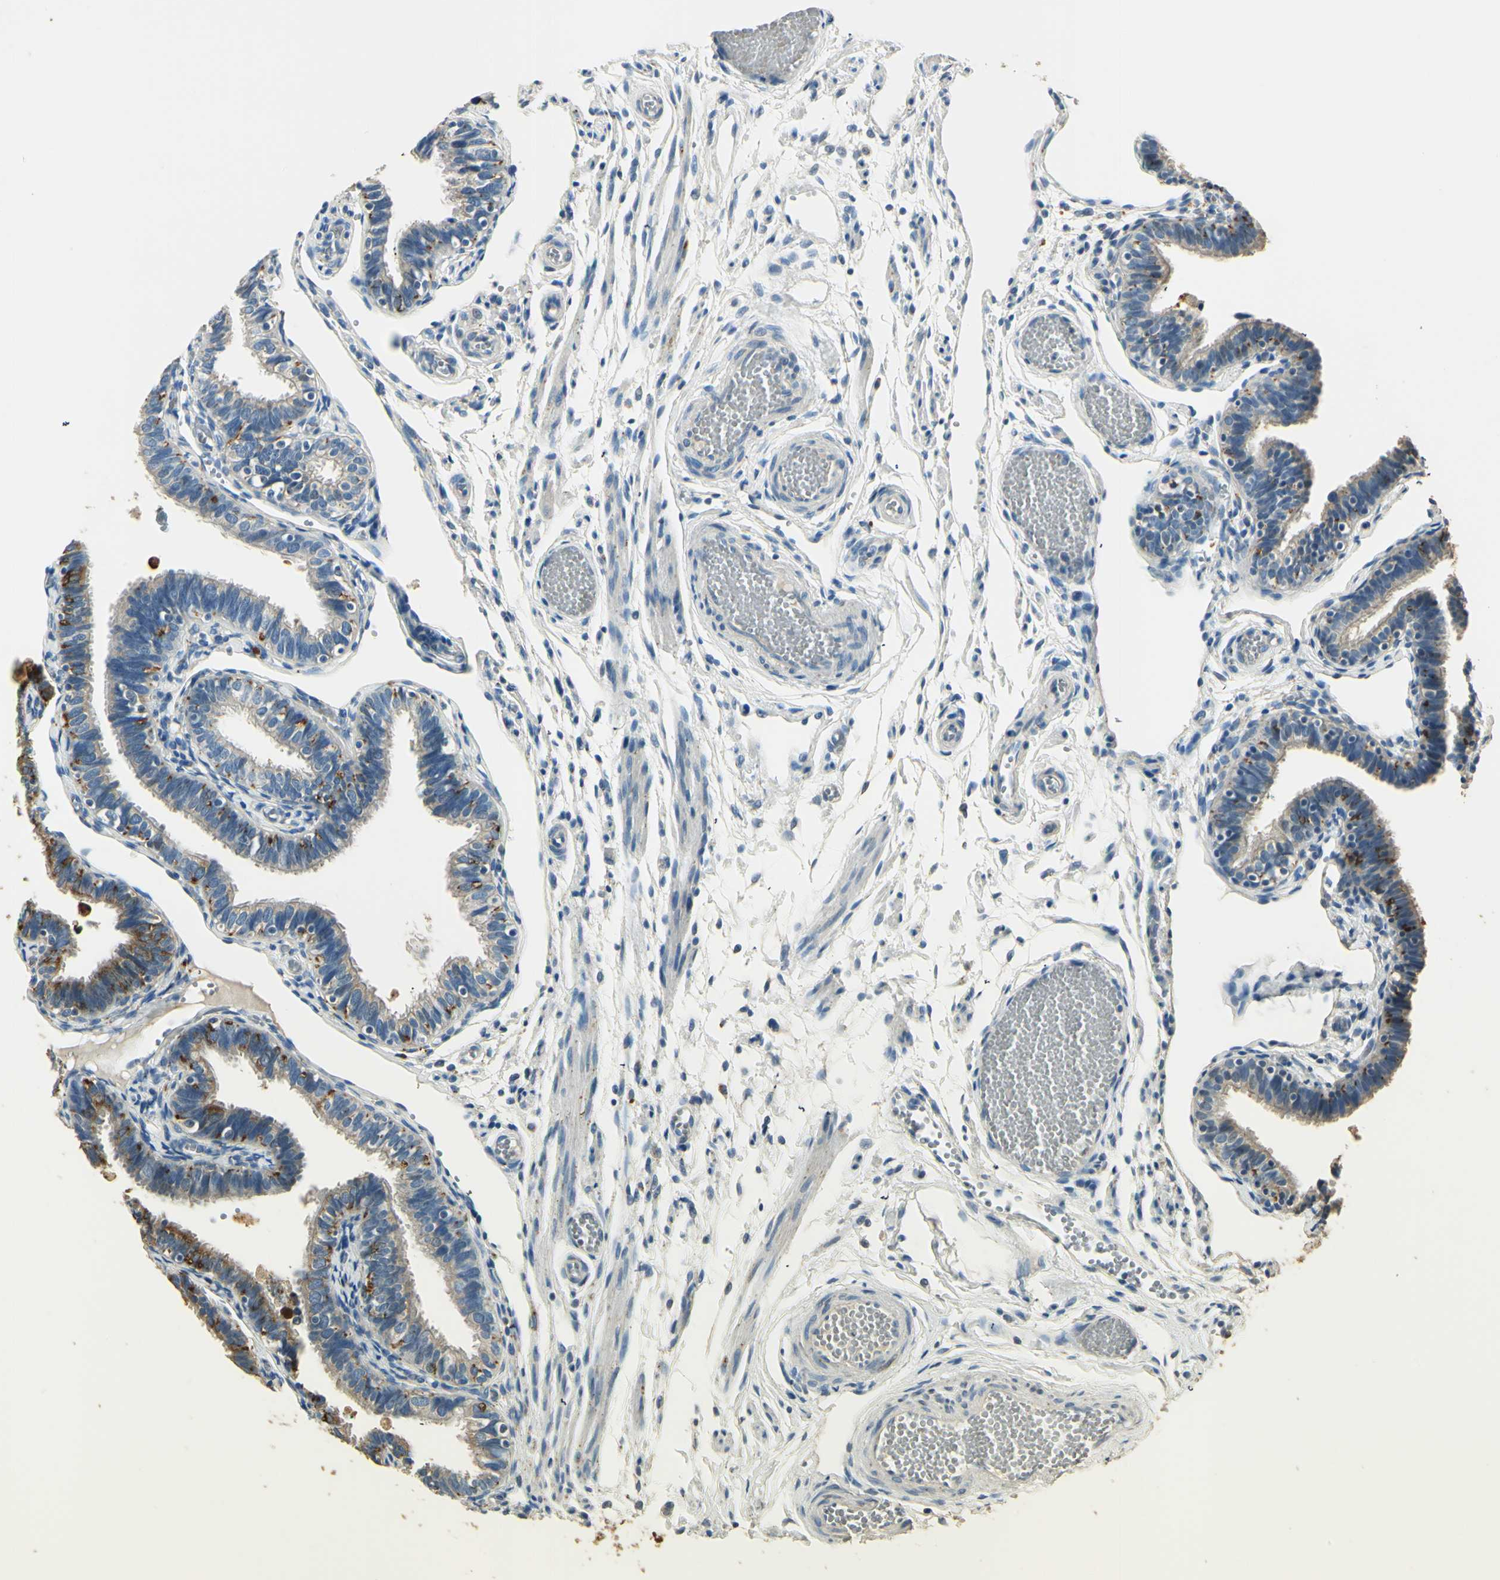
{"staining": {"intensity": "strong", "quantity": "<25%", "location": "cytoplasmic/membranous"}, "tissue": "fallopian tube", "cell_type": "Glandular cells", "image_type": "normal", "snomed": [{"axis": "morphology", "description": "Normal tissue, NOS"}, {"axis": "topography", "description": "Fallopian tube"}], "caption": "This histopathology image shows IHC staining of normal human fallopian tube, with medium strong cytoplasmic/membranous expression in about <25% of glandular cells.", "gene": "ARHGEF17", "patient": {"sex": "female", "age": 46}}